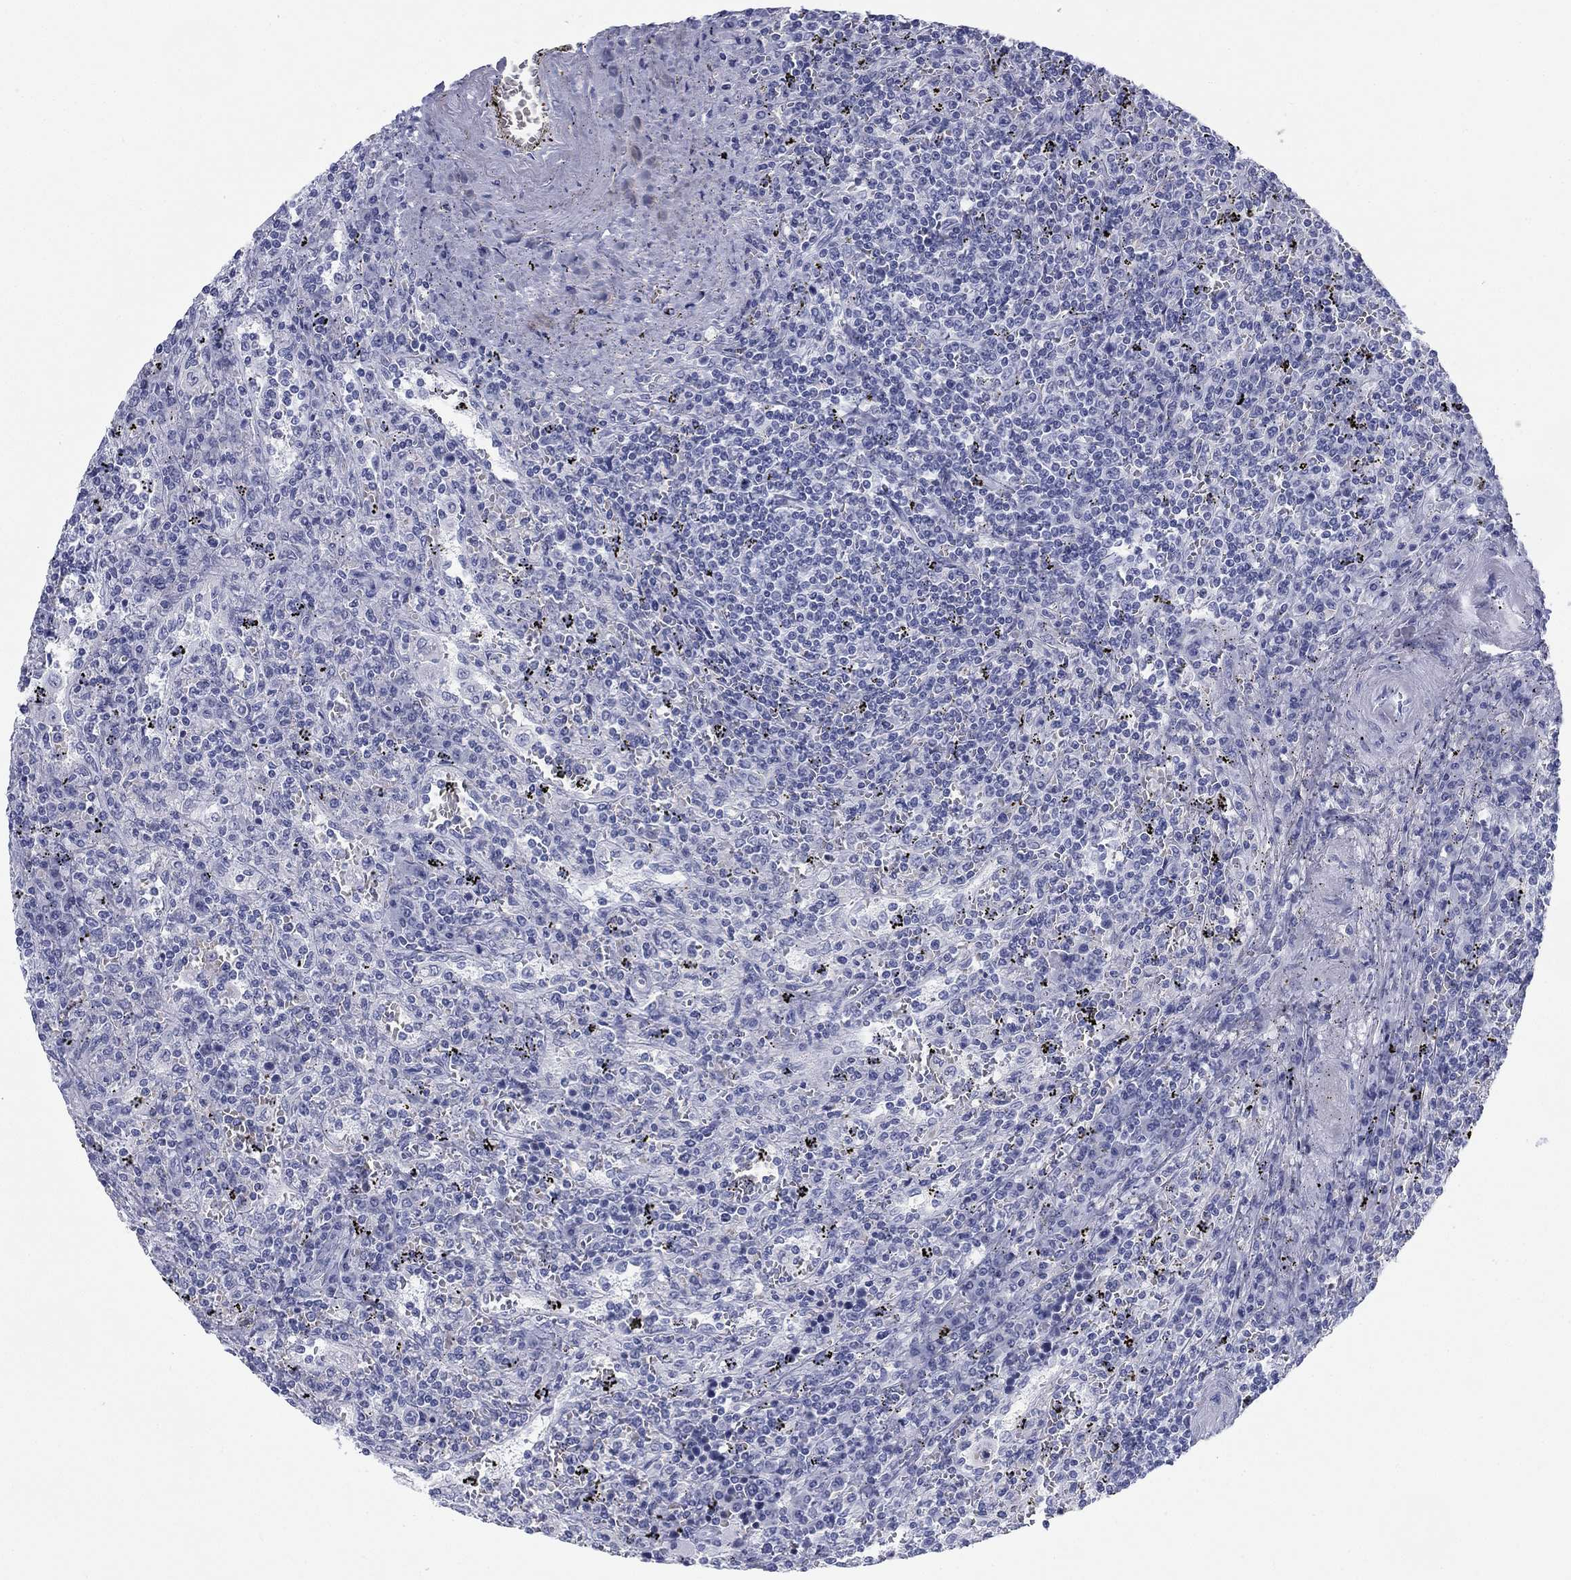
{"staining": {"intensity": "negative", "quantity": "none", "location": "none"}, "tissue": "lymphoma", "cell_type": "Tumor cells", "image_type": "cancer", "snomed": [{"axis": "morphology", "description": "Malignant lymphoma, non-Hodgkin's type, Low grade"}, {"axis": "topography", "description": "Spleen"}], "caption": "High power microscopy micrograph of an IHC image of malignant lymphoma, non-Hodgkin's type (low-grade), revealing no significant expression in tumor cells.", "gene": "CALB1", "patient": {"sex": "male", "age": 62}}